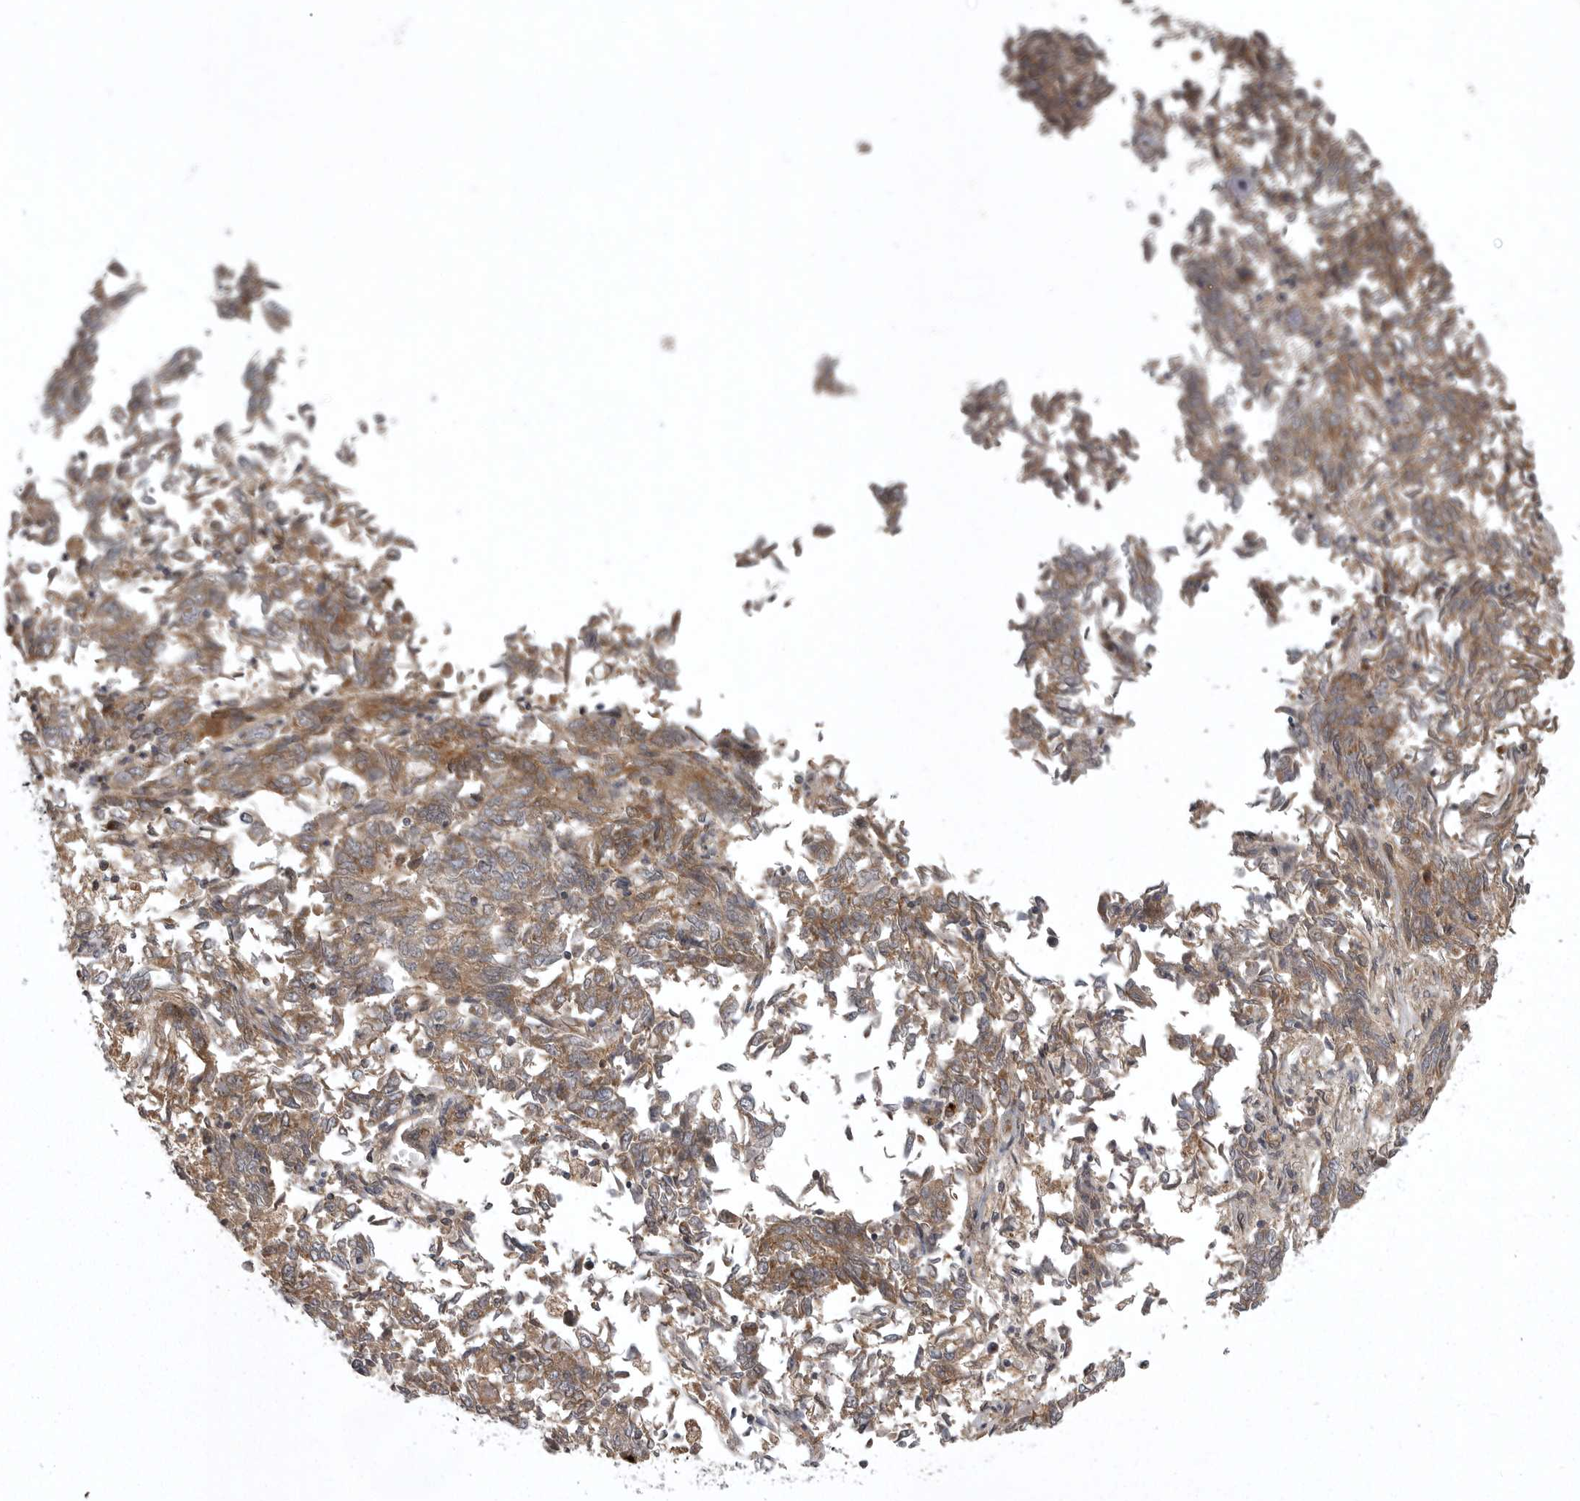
{"staining": {"intensity": "moderate", "quantity": ">75%", "location": "cytoplasmic/membranous"}, "tissue": "endometrial cancer", "cell_type": "Tumor cells", "image_type": "cancer", "snomed": [{"axis": "morphology", "description": "Adenocarcinoma, NOS"}, {"axis": "topography", "description": "Endometrium"}], "caption": "Immunohistochemical staining of human endometrial adenocarcinoma reveals medium levels of moderate cytoplasmic/membranous protein positivity in approximately >75% of tumor cells.", "gene": "GPR31", "patient": {"sex": "female", "age": 80}}